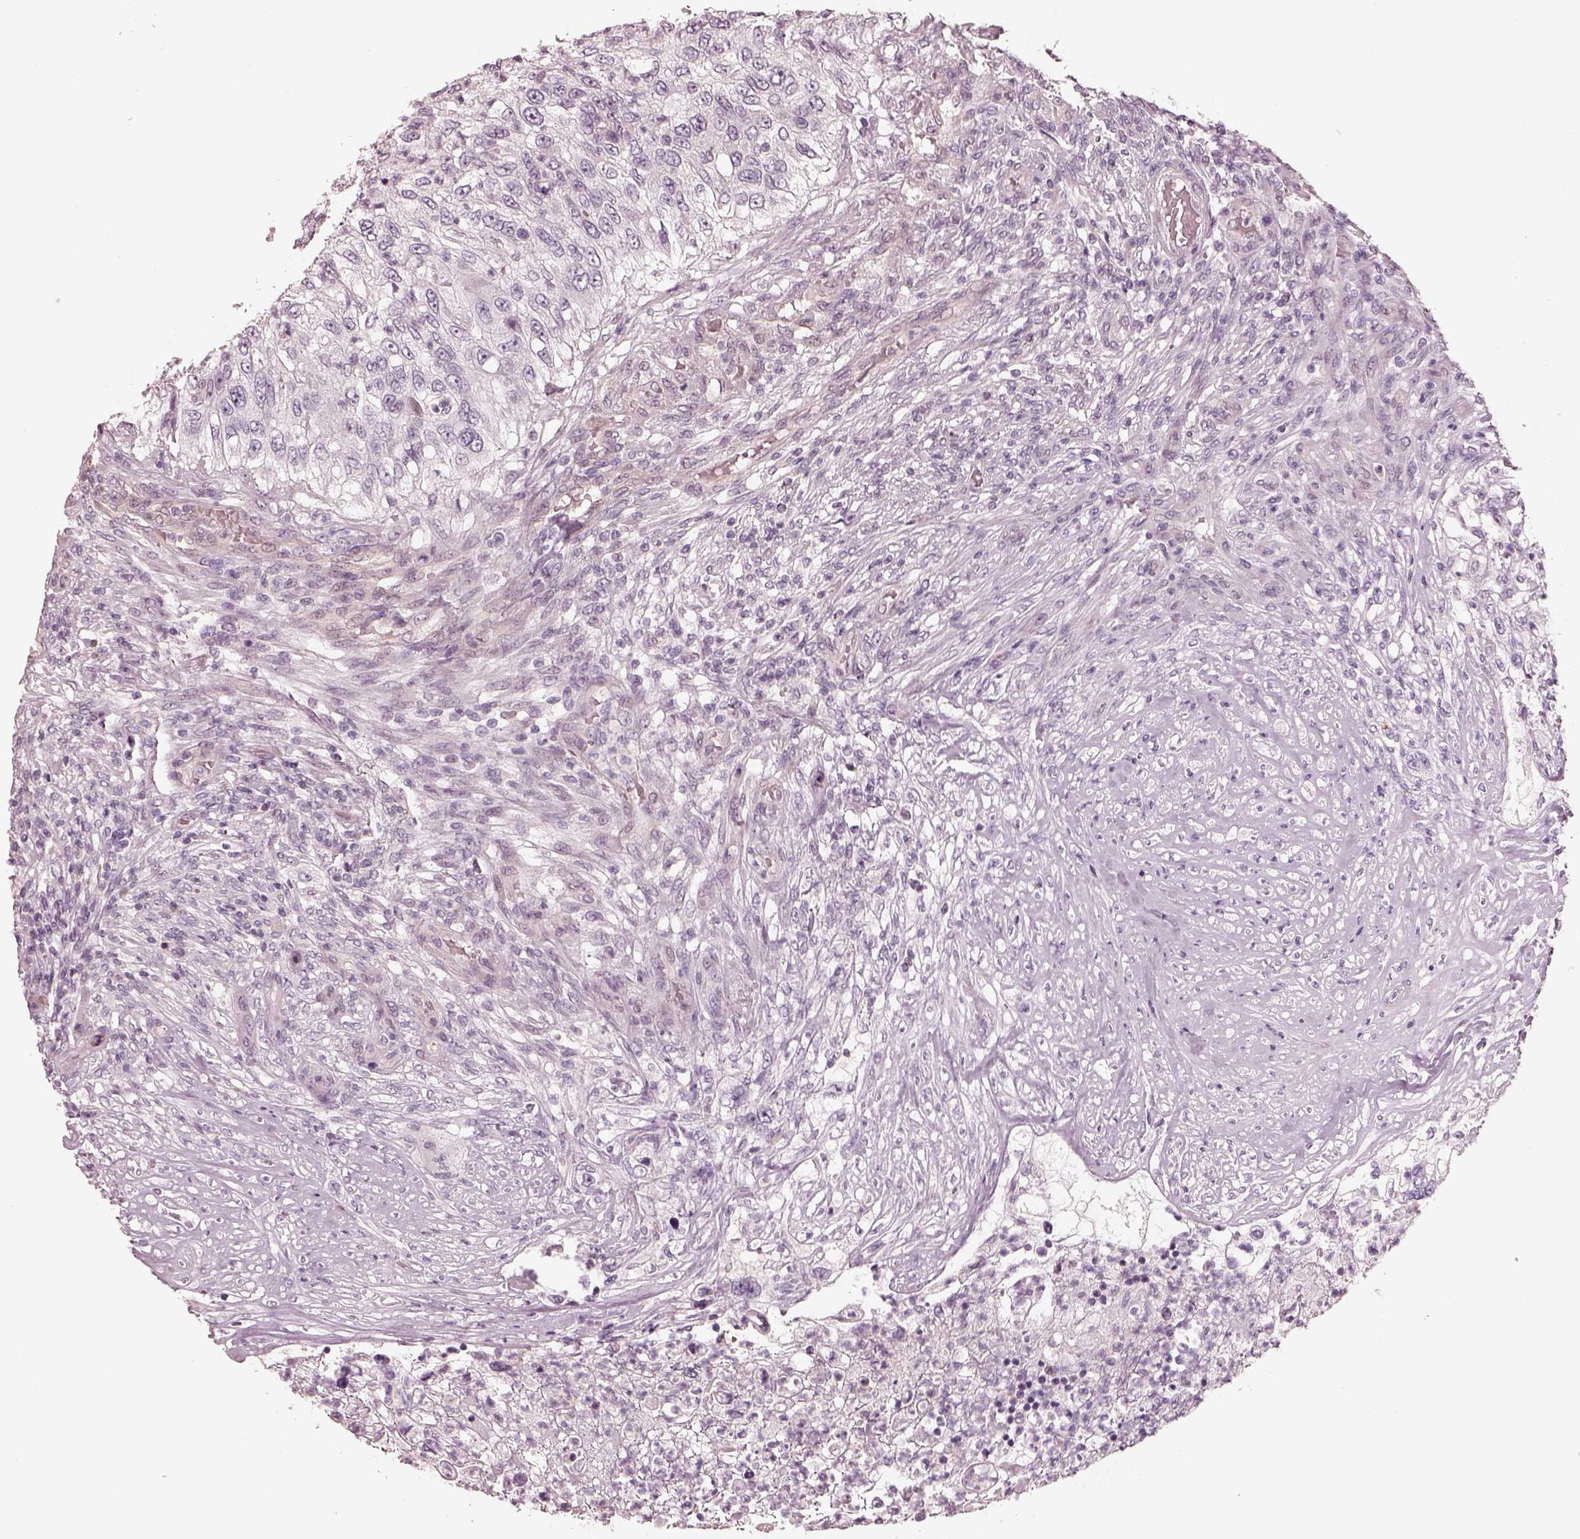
{"staining": {"intensity": "negative", "quantity": "none", "location": "none"}, "tissue": "urothelial cancer", "cell_type": "Tumor cells", "image_type": "cancer", "snomed": [{"axis": "morphology", "description": "Urothelial carcinoma, High grade"}, {"axis": "topography", "description": "Urinary bladder"}], "caption": "An IHC micrograph of urothelial cancer is shown. There is no staining in tumor cells of urothelial cancer. (Stains: DAB IHC with hematoxylin counter stain, Microscopy: brightfield microscopy at high magnification).", "gene": "EGR4", "patient": {"sex": "female", "age": 60}}